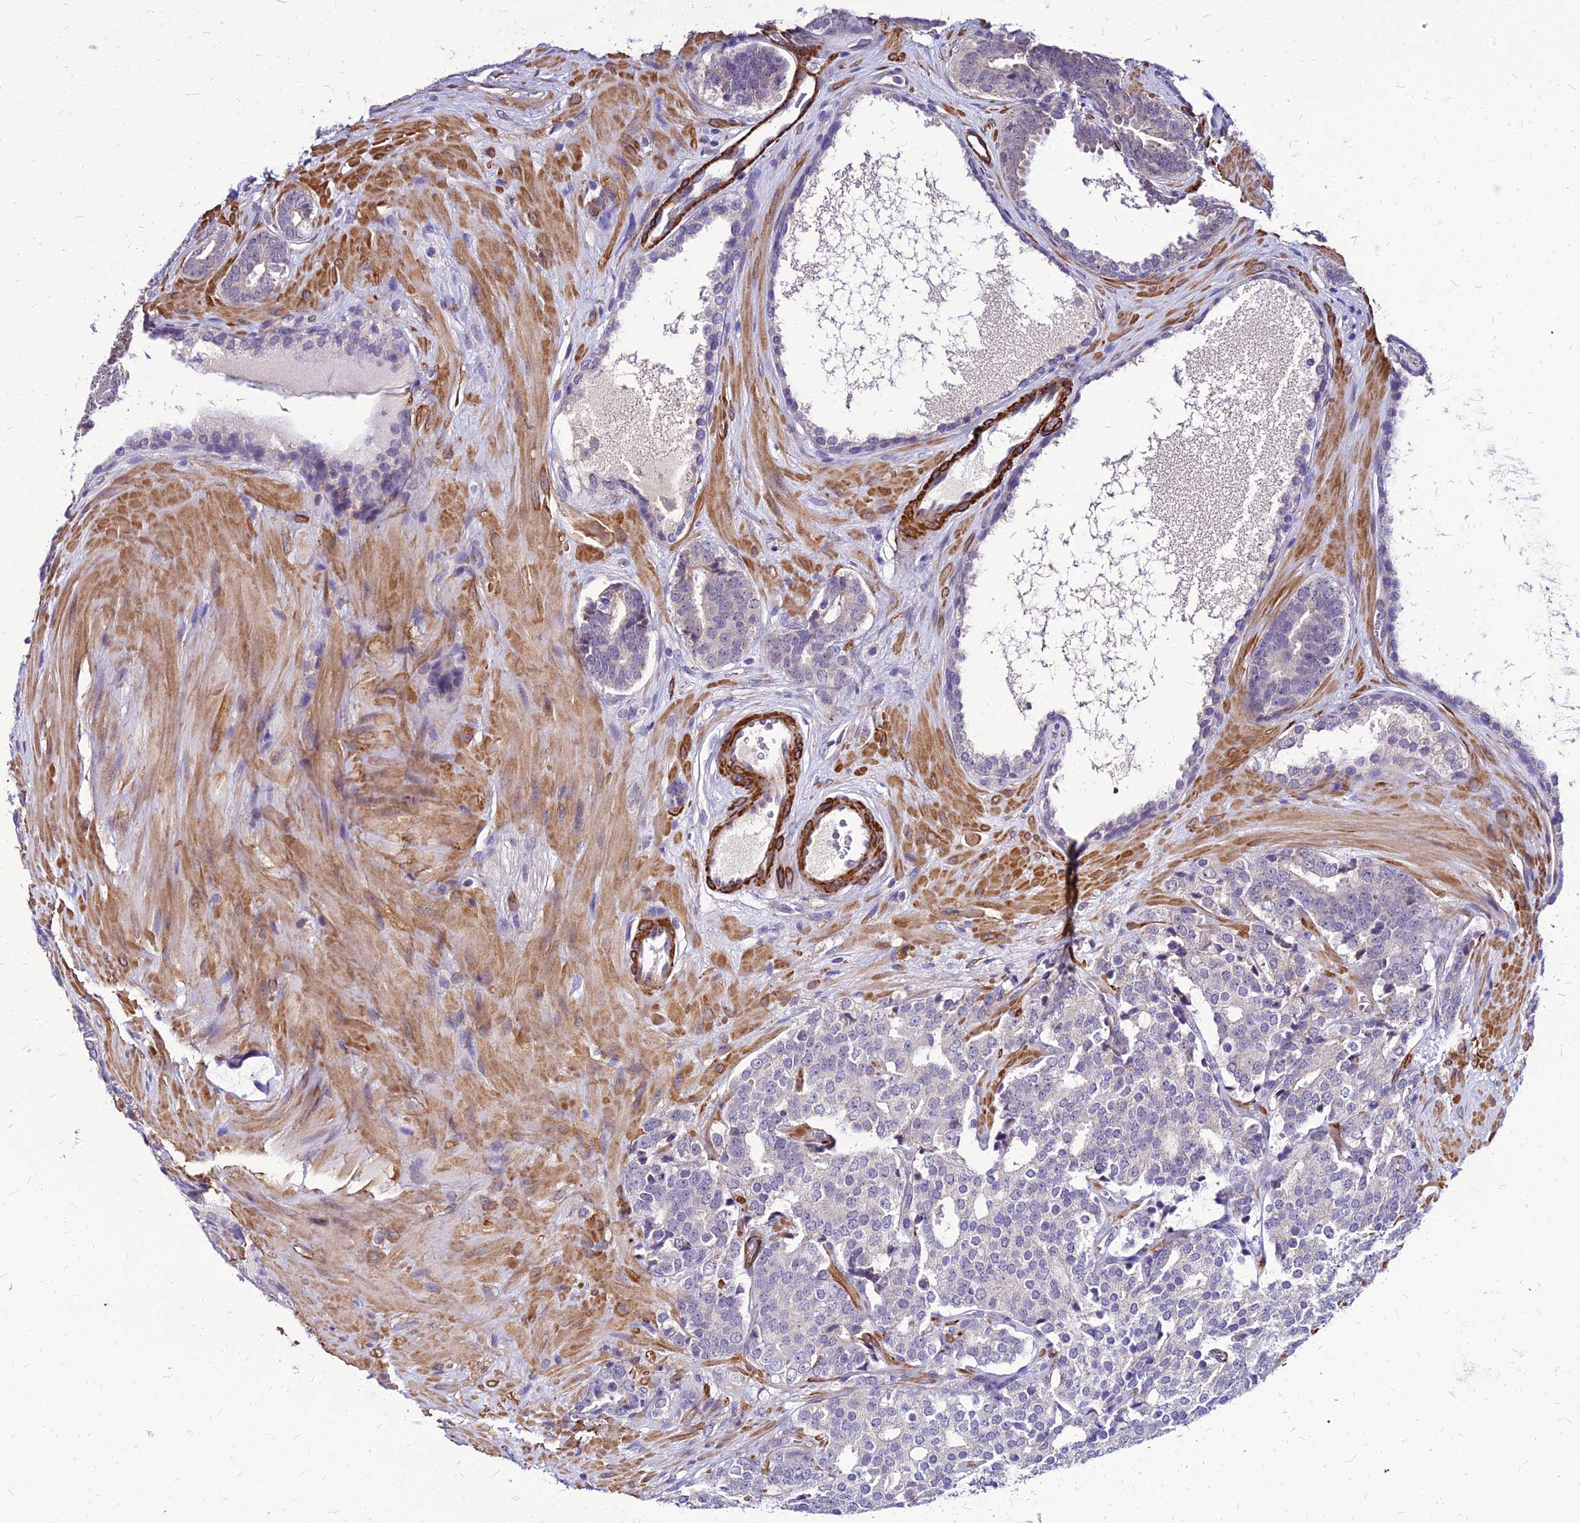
{"staining": {"intensity": "negative", "quantity": "none", "location": "none"}, "tissue": "prostate cancer", "cell_type": "Tumor cells", "image_type": "cancer", "snomed": [{"axis": "morphology", "description": "Adenocarcinoma, High grade"}, {"axis": "topography", "description": "Prostate"}], "caption": "Protein analysis of prostate high-grade adenocarcinoma demonstrates no significant positivity in tumor cells.", "gene": "YEATS2", "patient": {"sex": "male", "age": 63}}